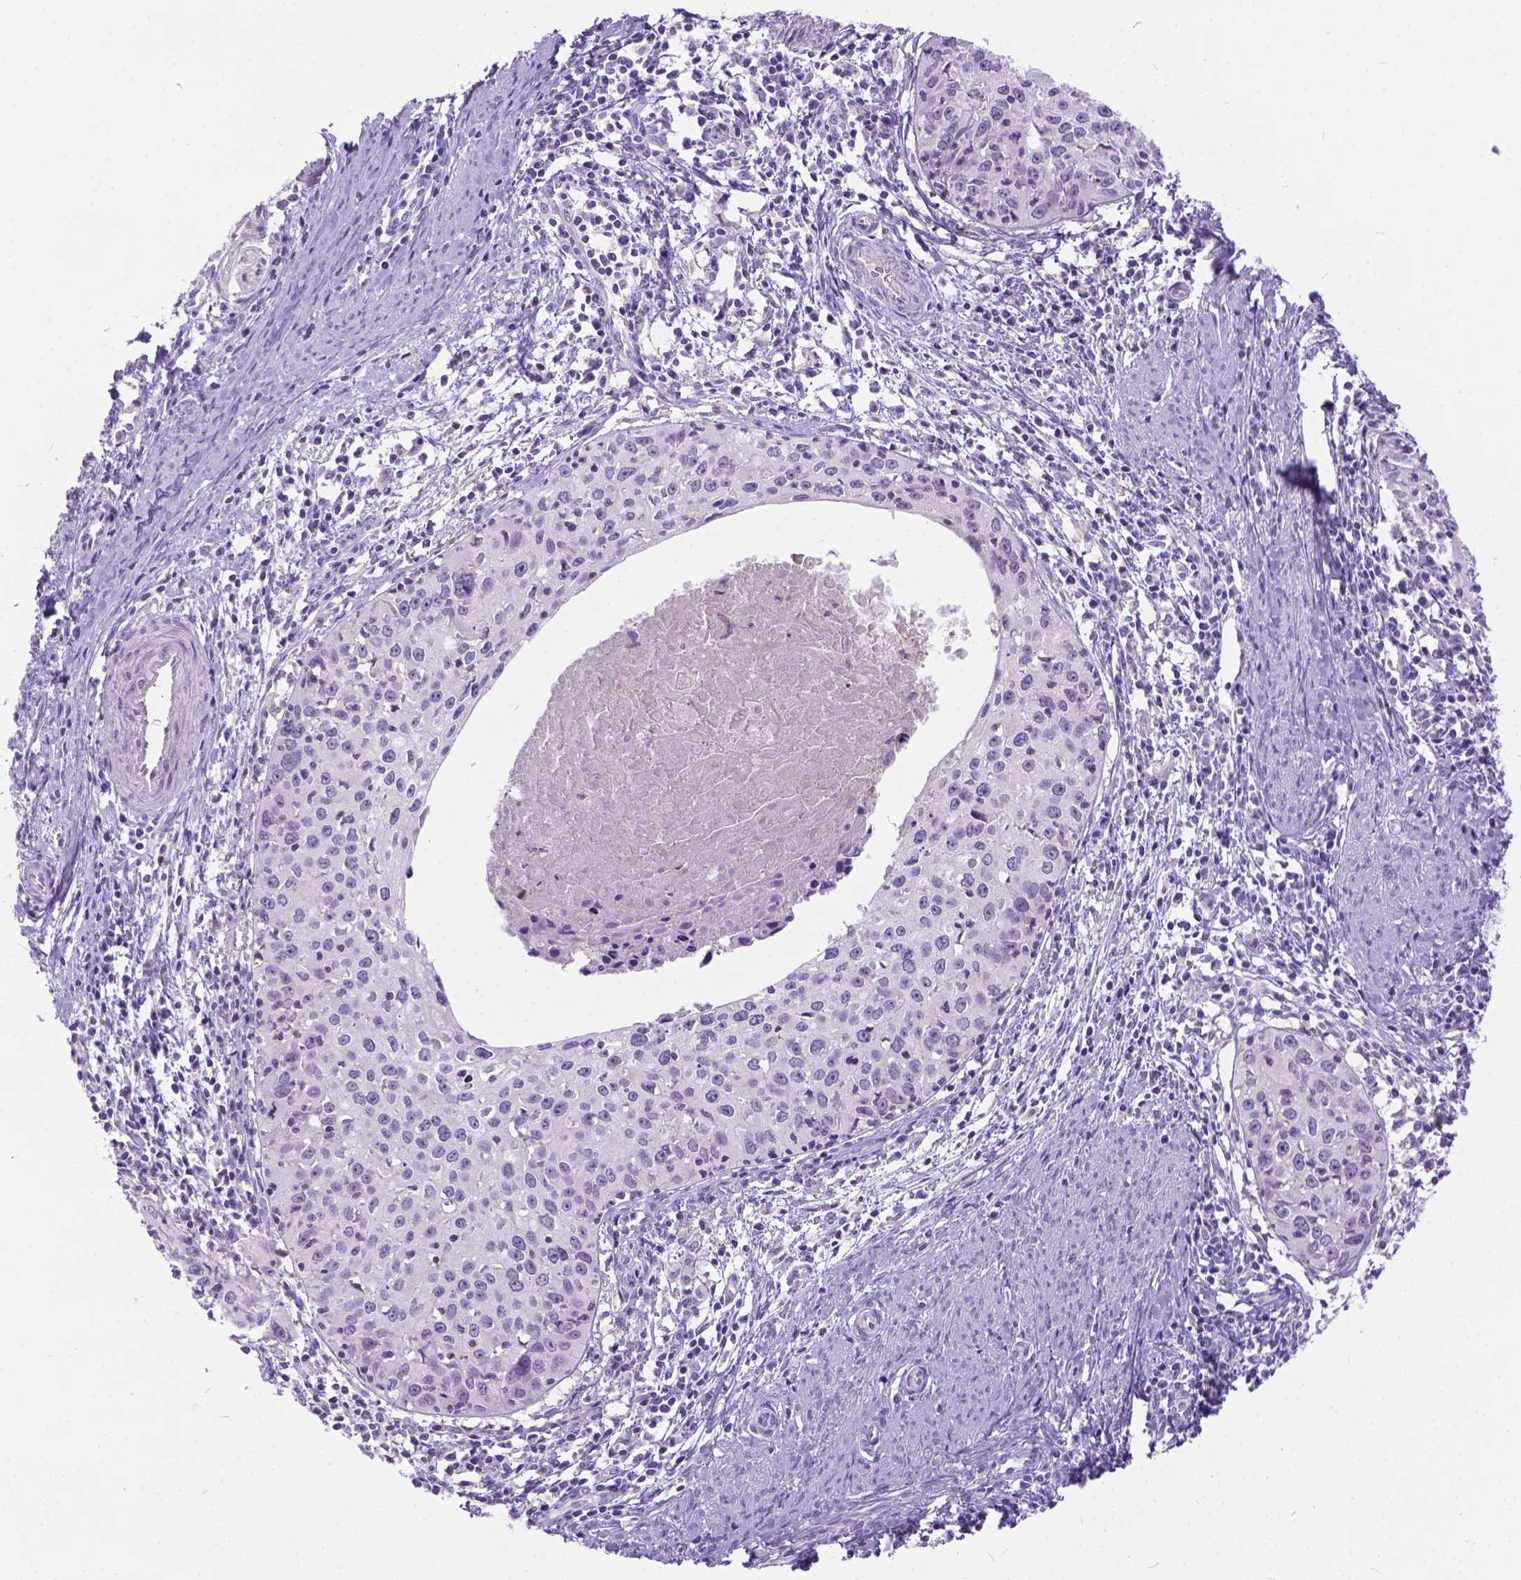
{"staining": {"intensity": "negative", "quantity": "none", "location": "none"}, "tissue": "cervical cancer", "cell_type": "Tumor cells", "image_type": "cancer", "snomed": [{"axis": "morphology", "description": "Squamous cell carcinoma, NOS"}, {"axis": "topography", "description": "Cervix"}], "caption": "A histopathology image of human cervical squamous cell carcinoma is negative for staining in tumor cells.", "gene": "TMEM169", "patient": {"sex": "female", "age": 40}}